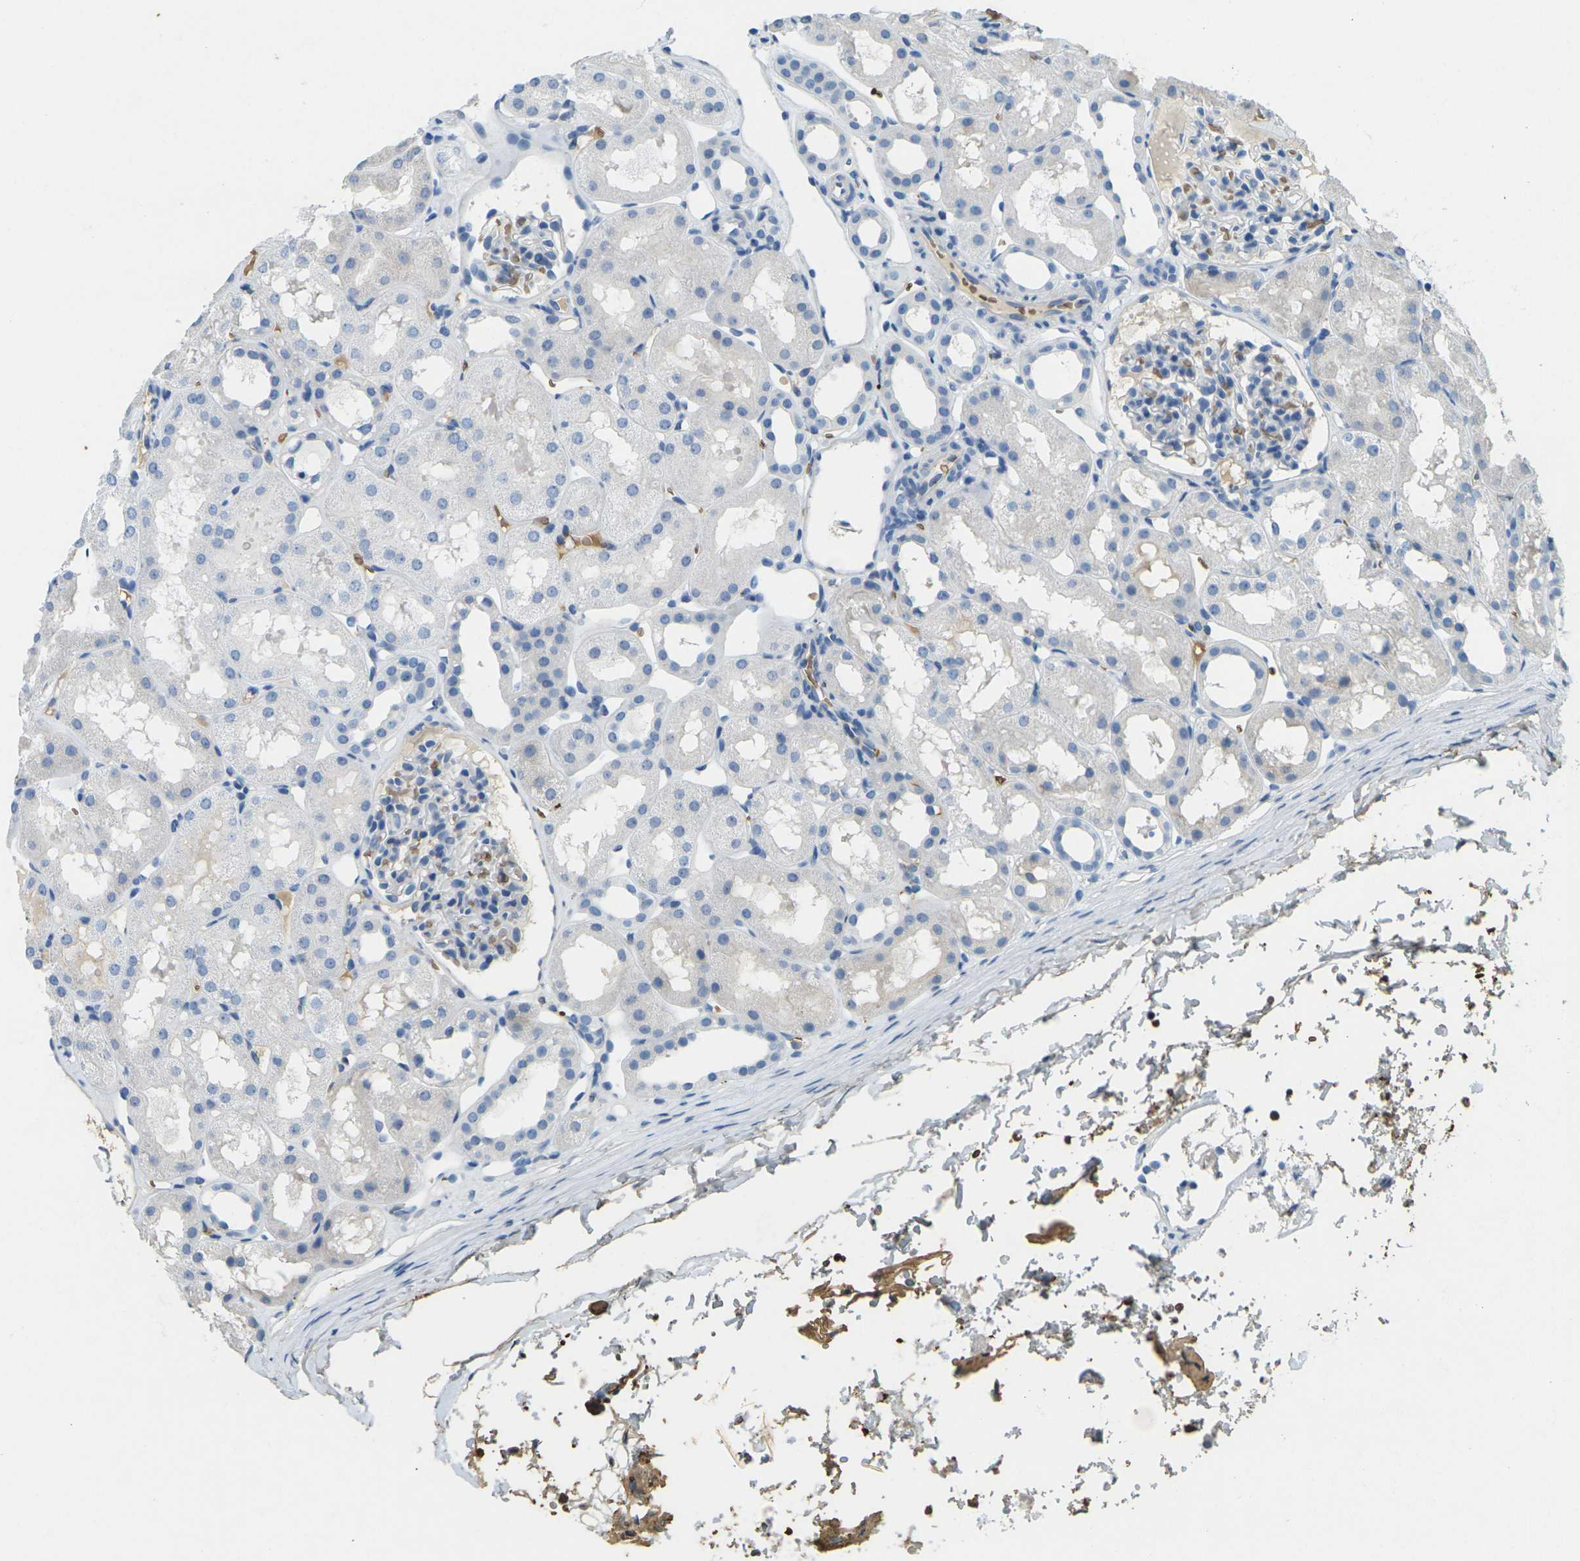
{"staining": {"intensity": "negative", "quantity": "none", "location": "none"}, "tissue": "kidney", "cell_type": "Cells in glomeruli", "image_type": "normal", "snomed": [{"axis": "morphology", "description": "Normal tissue, NOS"}, {"axis": "topography", "description": "Kidney"}, {"axis": "topography", "description": "Urinary bladder"}], "caption": "This is an IHC micrograph of unremarkable human kidney. There is no positivity in cells in glomeruli.", "gene": "HBB", "patient": {"sex": "male", "age": 16}}